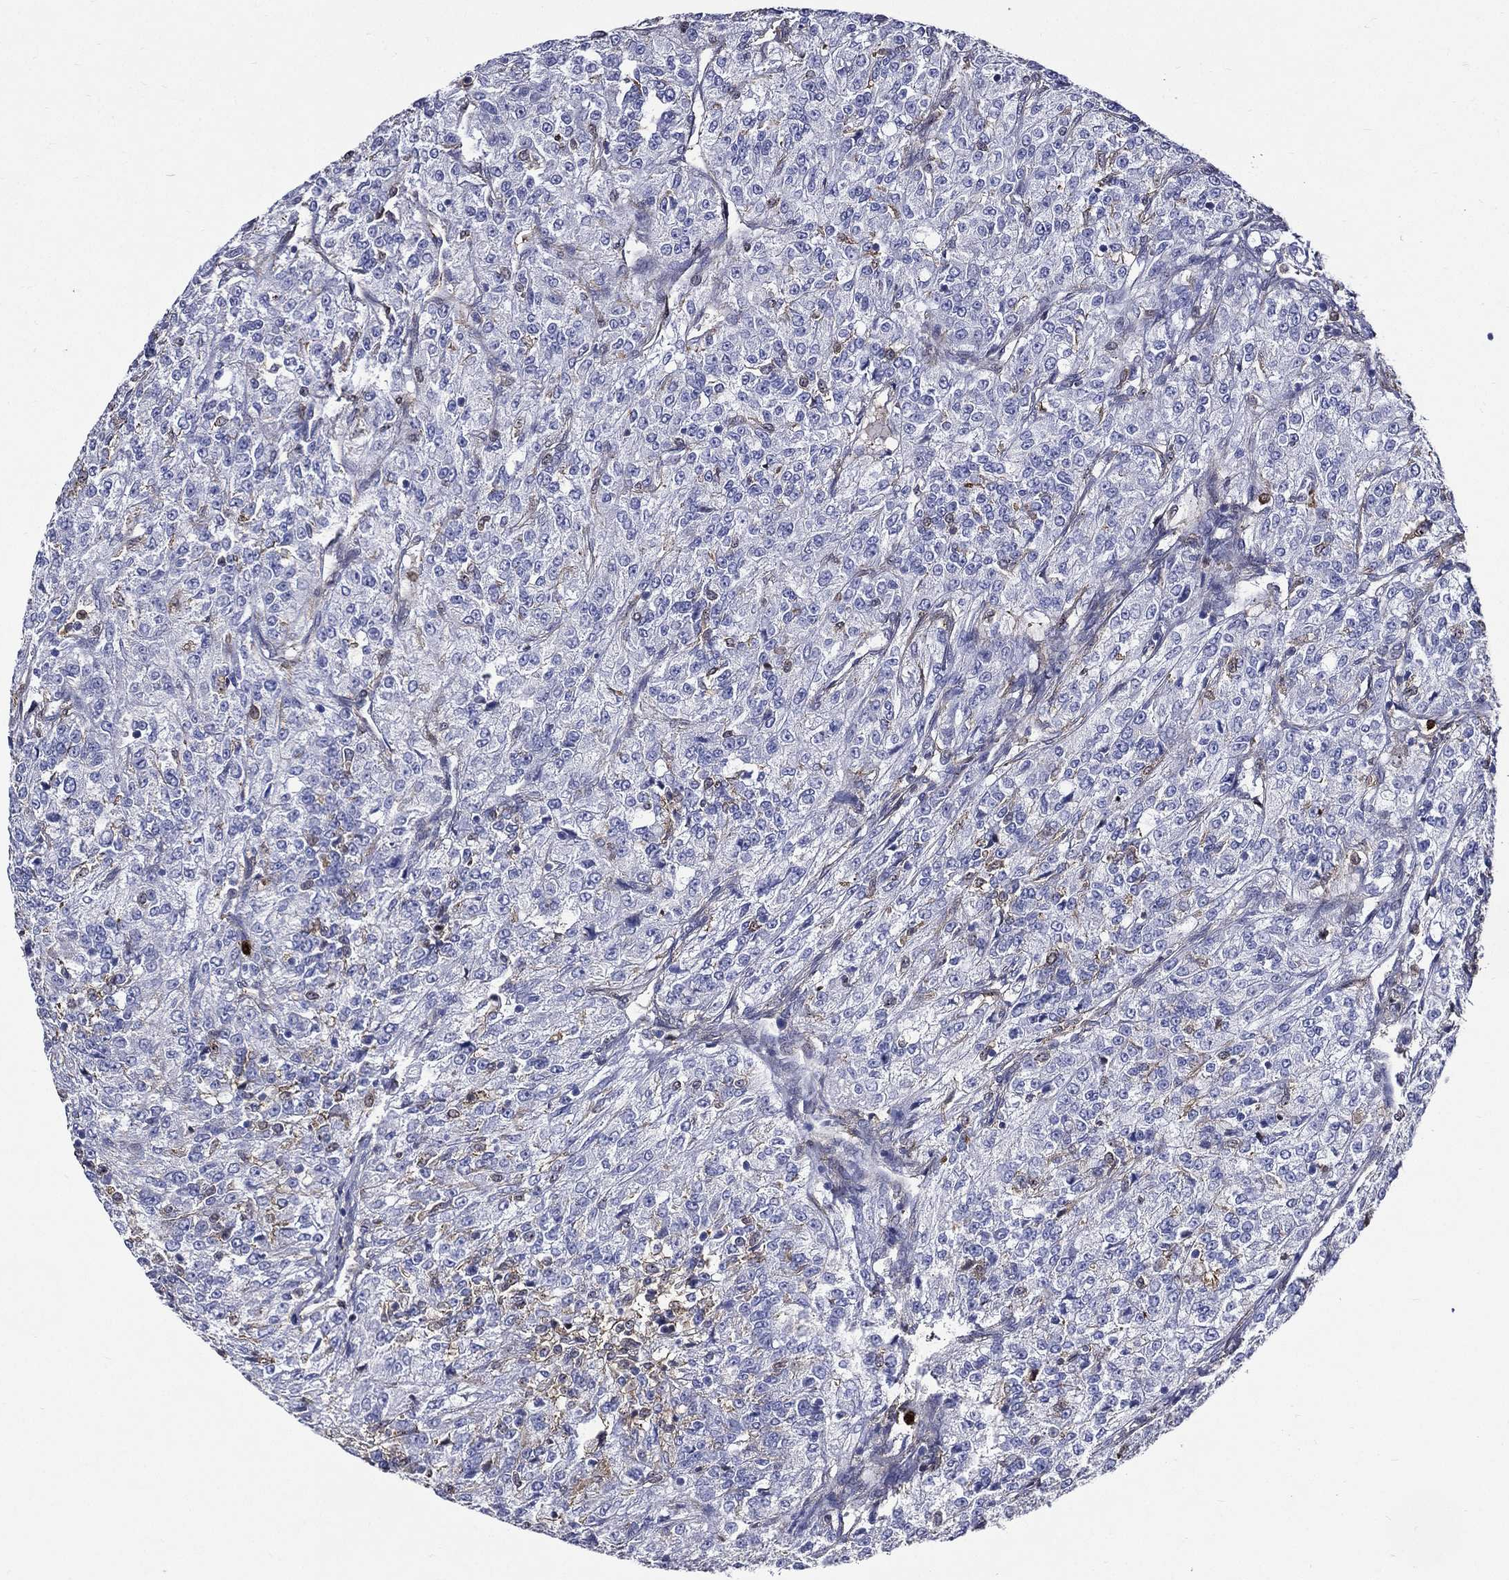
{"staining": {"intensity": "negative", "quantity": "none", "location": "none"}, "tissue": "renal cancer", "cell_type": "Tumor cells", "image_type": "cancer", "snomed": [{"axis": "morphology", "description": "Adenocarcinoma, NOS"}, {"axis": "topography", "description": "Kidney"}], "caption": "IHC of human renal cancer exhibits no staining in tumor cells. Nuclei are stained in blue.", "gene": "GPR171", "patient": {"sex": "female", "age": 63}}